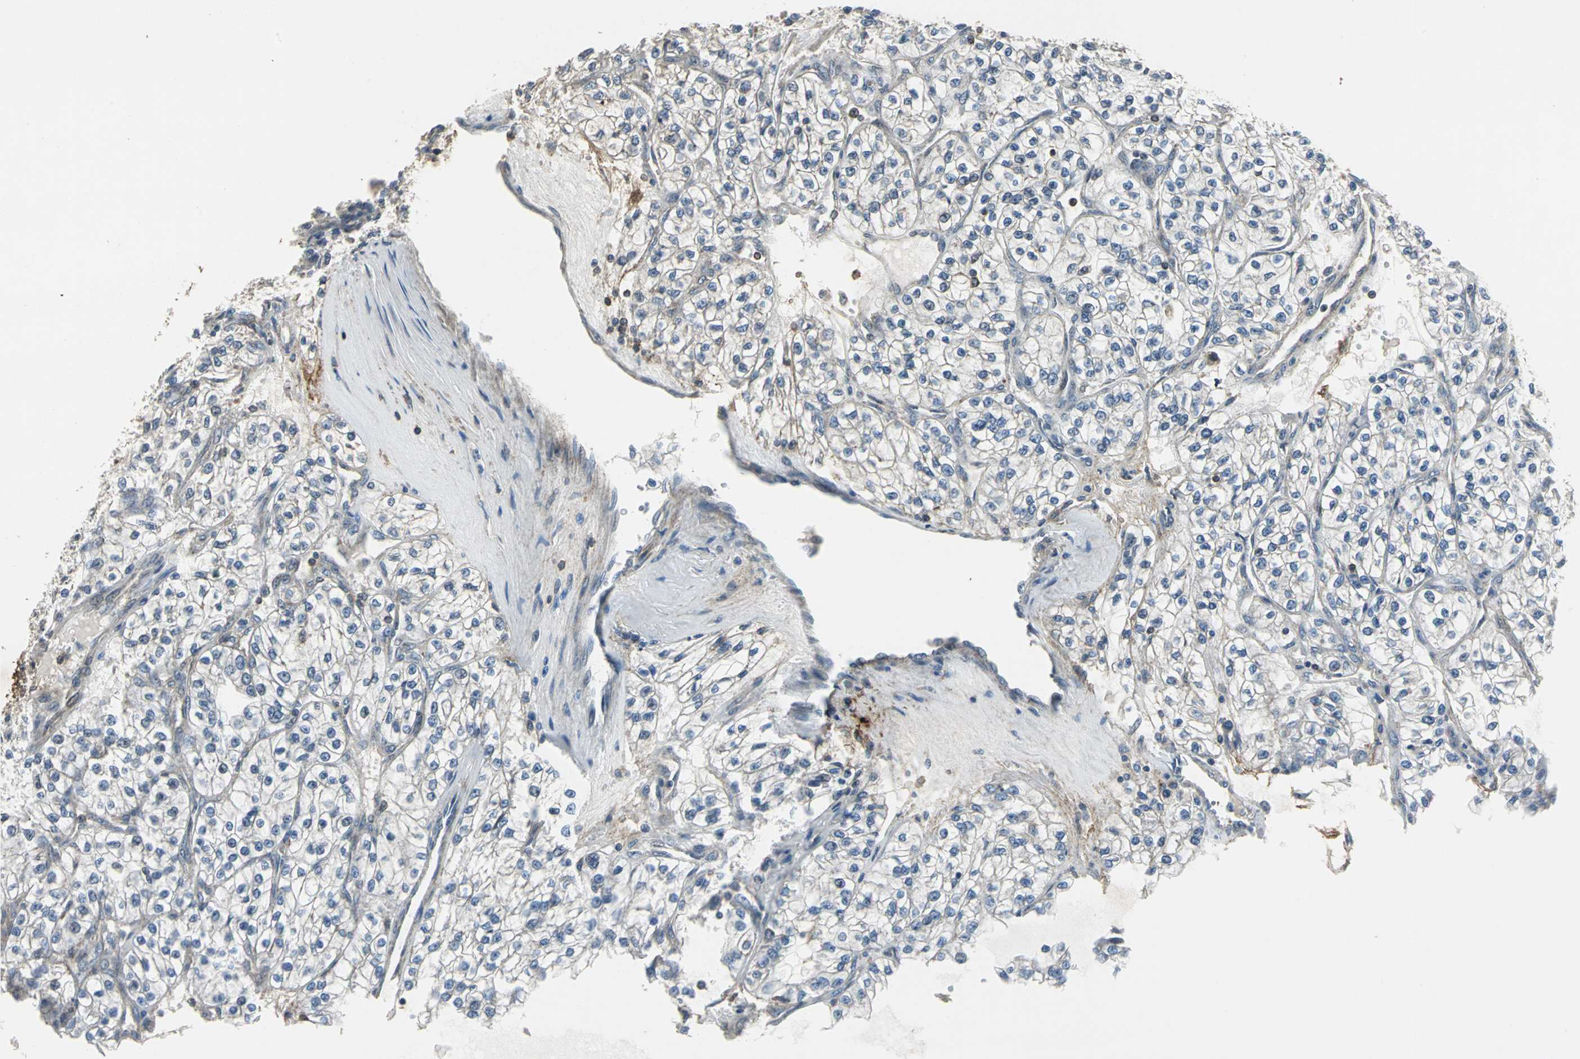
{"staining": {"intensity": "negative", "quantity": "none", "location": "none"}, "tissue": "renal cancer", "cell_type": "Tumor cells", "image_type": "cancer", "snomed": [{"axis": "morphology", "description": "Adenocarcinoma, NOS"}, {"axis": "topography", "description": "Kidney"}], "caption": "An IHC micrograph of renal cancer (adenocarcinoma) is shown. There is no staining in tumor cells of renal cancer (adenocarcinoma).", "gene": "DNAJB4", "patient": {"sex": "female", "age": 57}}